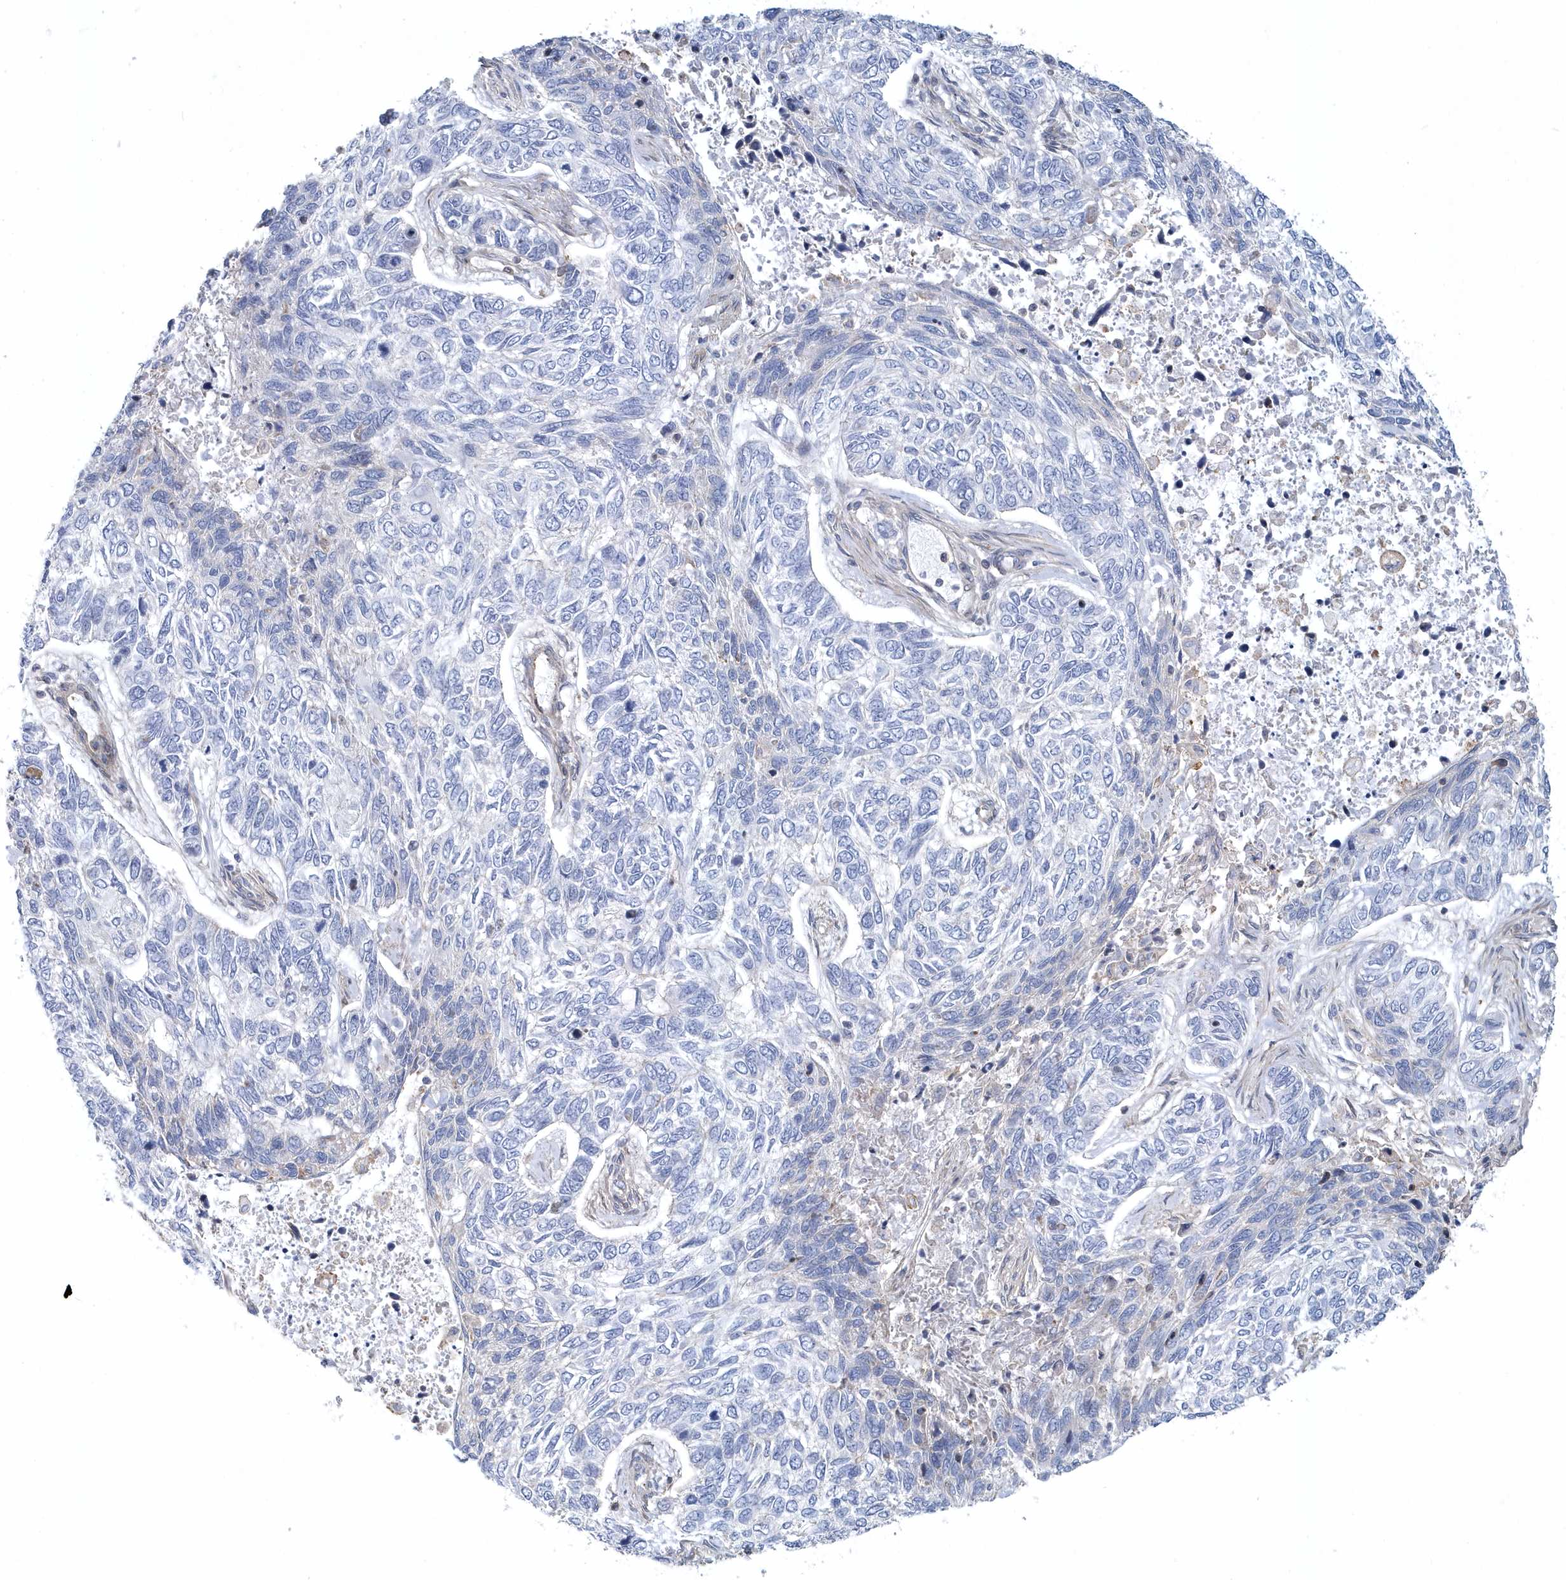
{"staining": {"intensity": "negative", "quantity": "none", "location": "none"}, "tissue": "skin cancer", "cell_type": "Tumor cells", "image_type": "cancer", "snomed": [{"axis": "morphology", "description": "Basal cell carcinoma"}, {"axis": "topography", "description": "Skin"}], "caption": "Image shows no protein positivity in tumor cells of skin basal cell carcinoma tissue.", "gene": "ARAP2", "patient": {"sex": "female", "age": 65}}